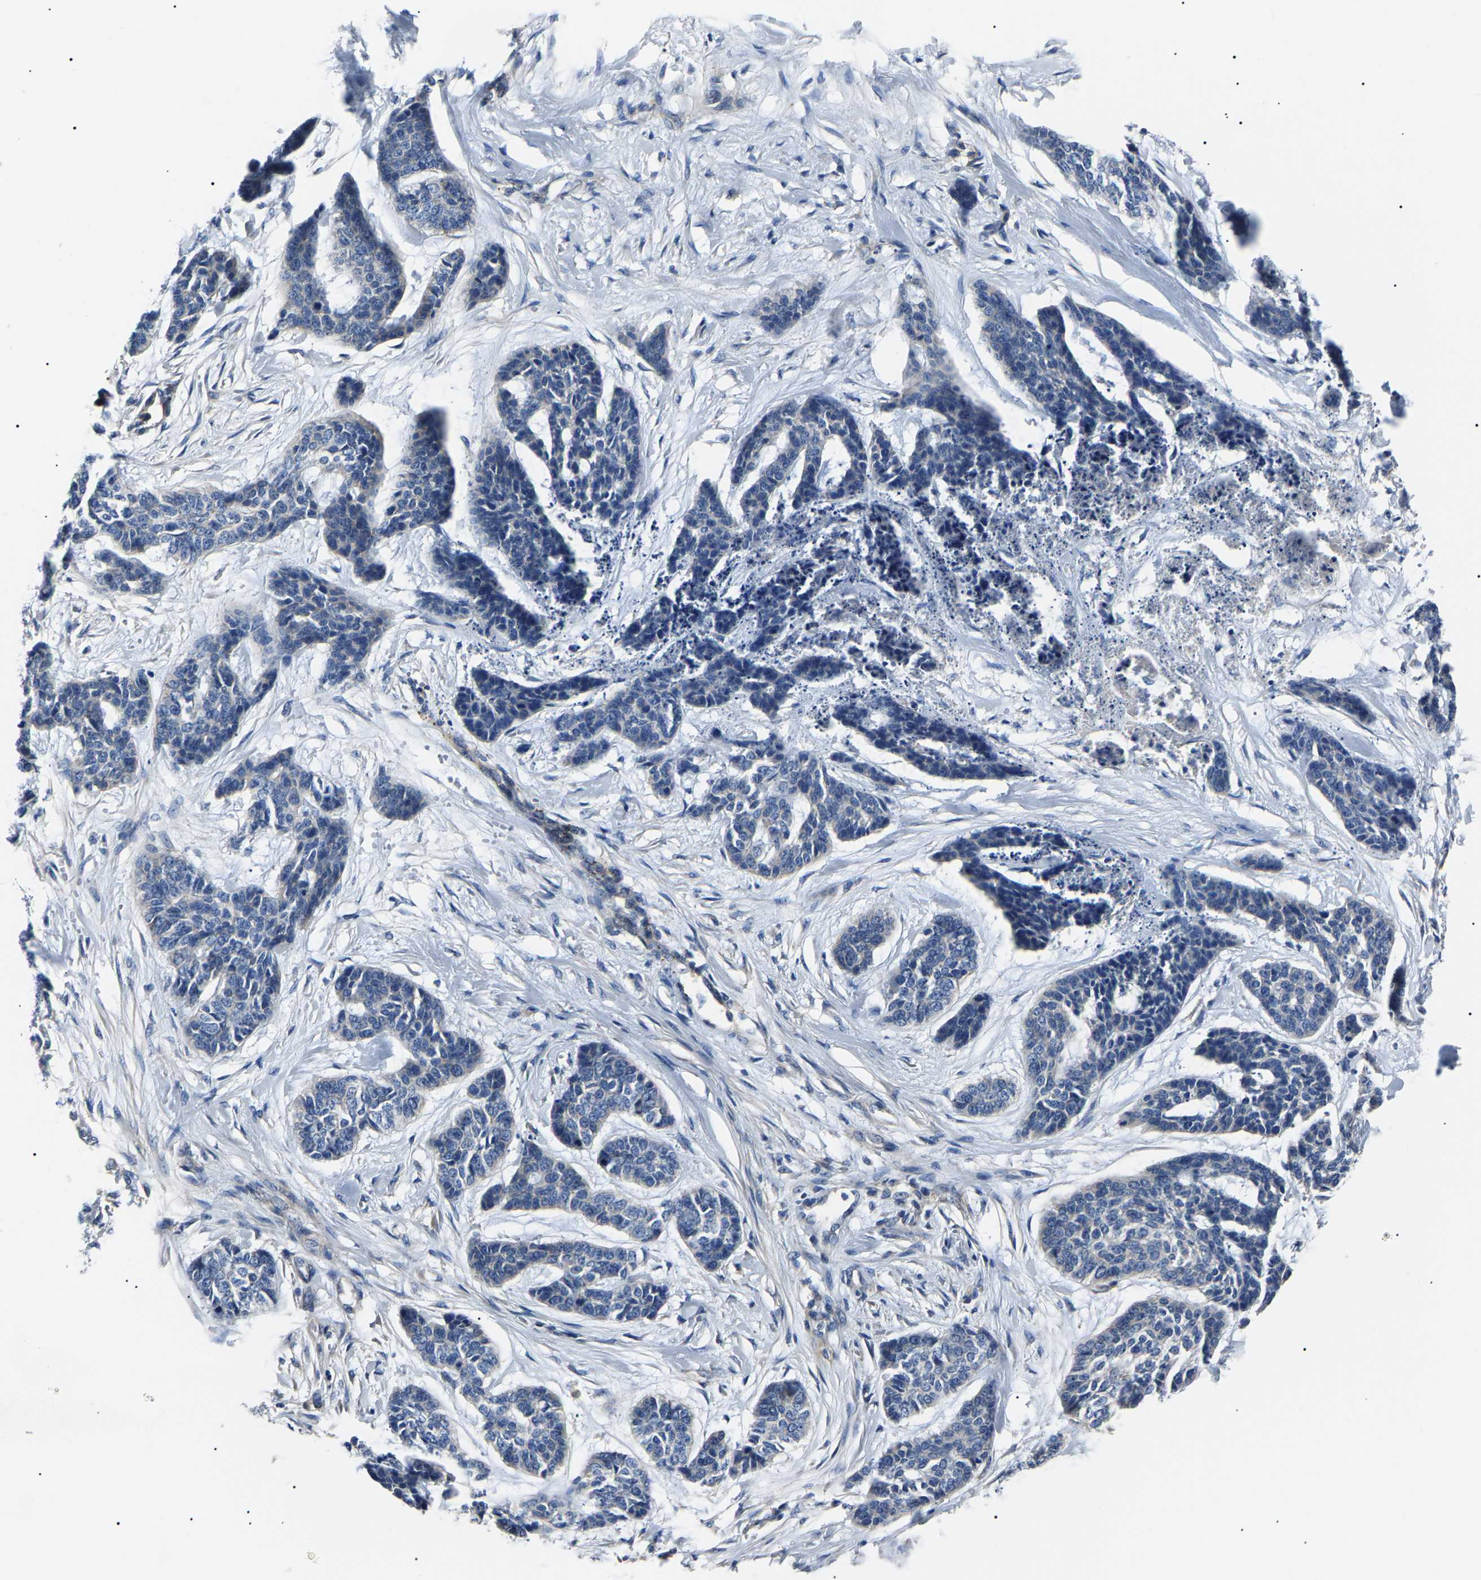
{"staining": {"intensity": "negative", "quantity": "none", "location": "none"}, "tissue": "skin cancer", "cell_type": "Tumor cells", "image_type": "cancer", "snomed": [{"axis": "morphology", "description": "Basal cell carcinoma"}, {"axis": "topography", "description": "Skin"}], "caption": "There is no significant expression in tumor cells of skin cancer (basal cell carcinoma).", "gene": "KLHL42", "patient": {"sex": "female", "age": 64}}